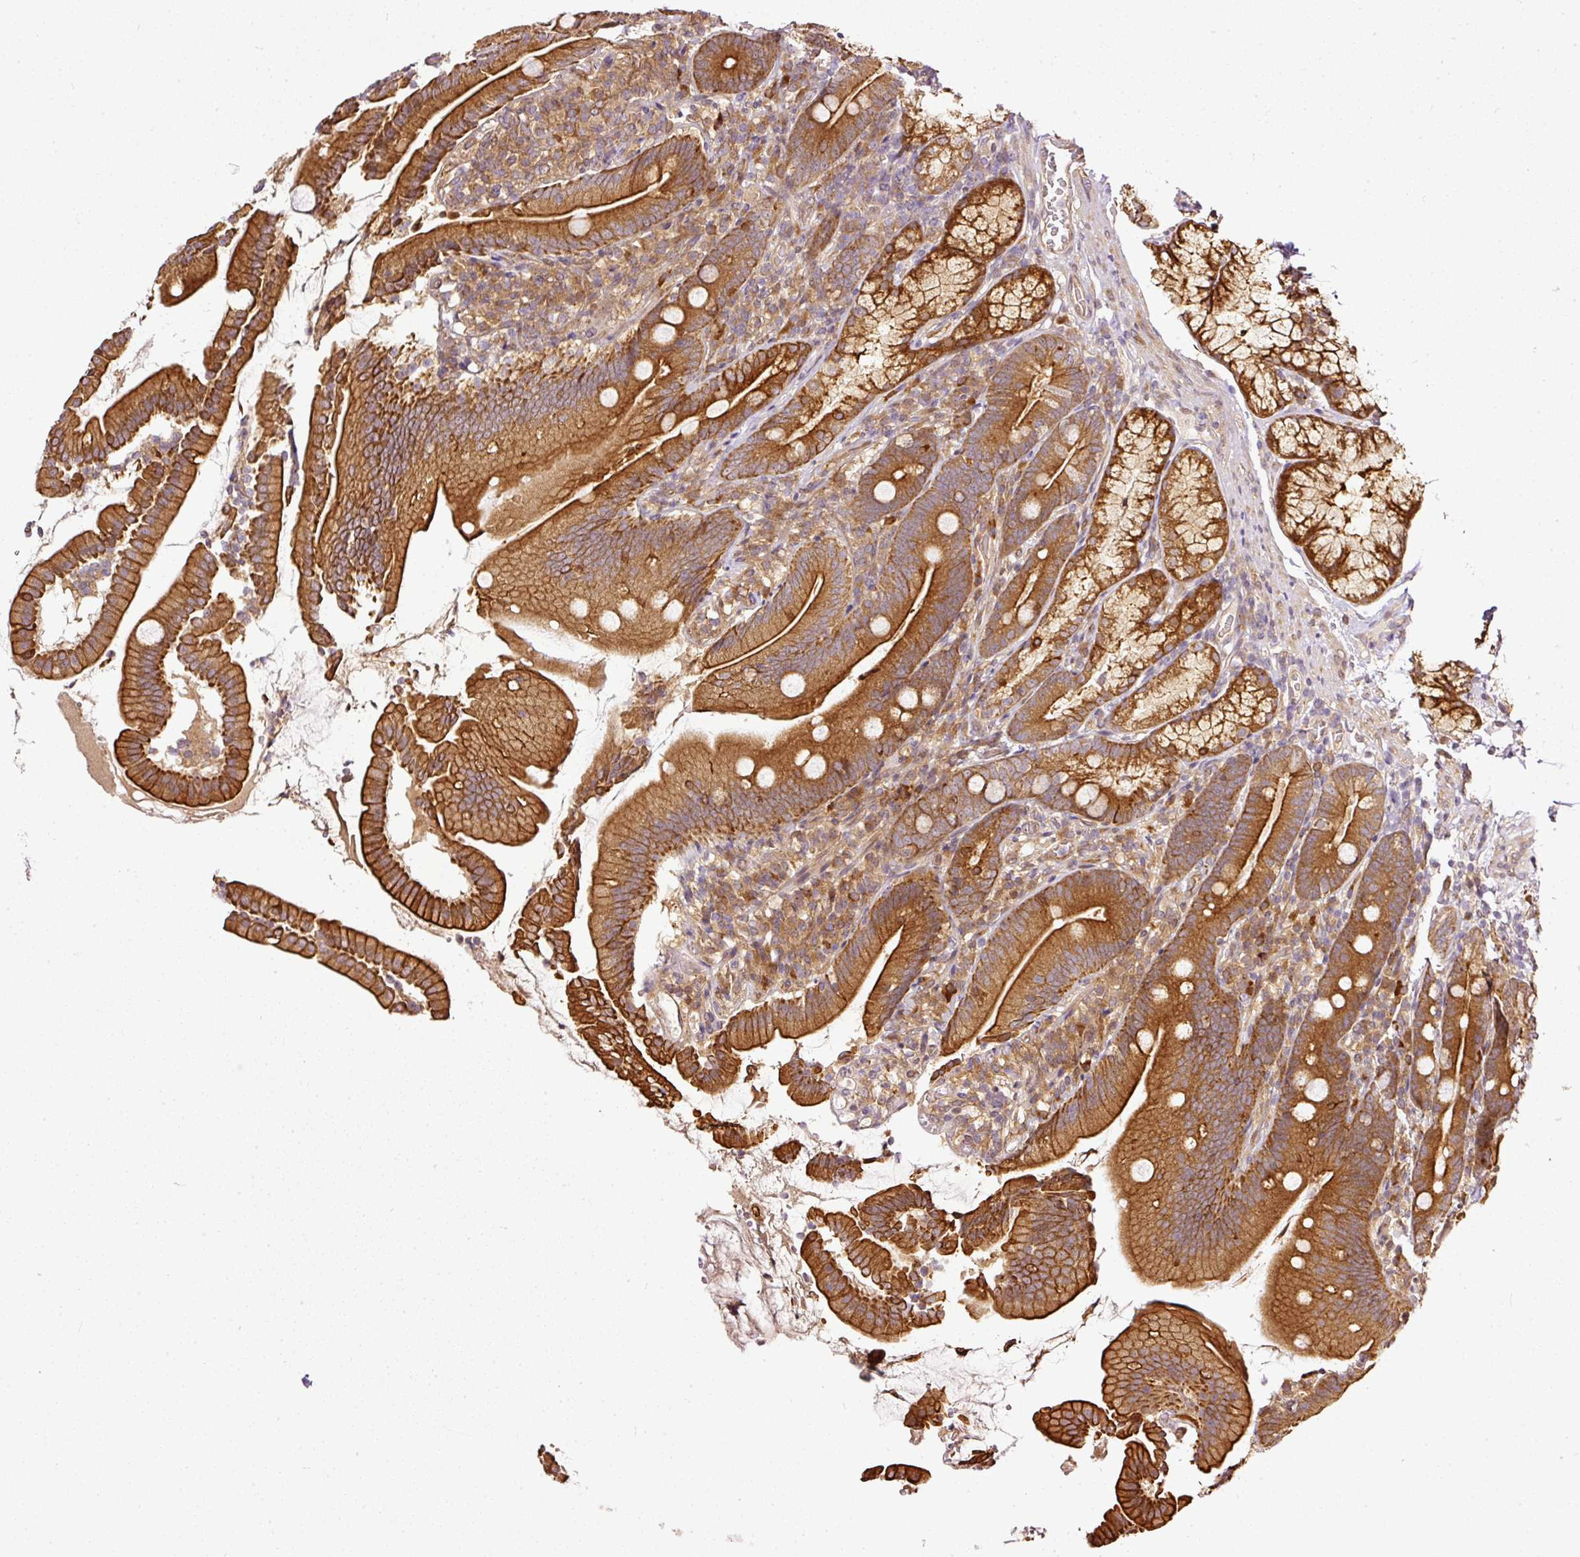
{"staining": {"intensity": "strong", "quantity": ">75%", "location": "cytoplasmic/membranous"}, "tissue": "duodenum", "cell_type": "Glandular cells", "image_type": "normal", "snomed": [{"axis": "morphology", "description": "Normal tissue, NOS"}, {"axis": "topography", "description": "Duodenum"}], "caption": "The image demonstrates staining of benign duodenum, revealing strong cytoplasmic/membranous protein positivity (brown color) within glandular cells. (Brightfield microscopy of DAB IHC at high magnification).", "gene": "MIF4GD", "patient": {"sex": "female", "age": 67}}